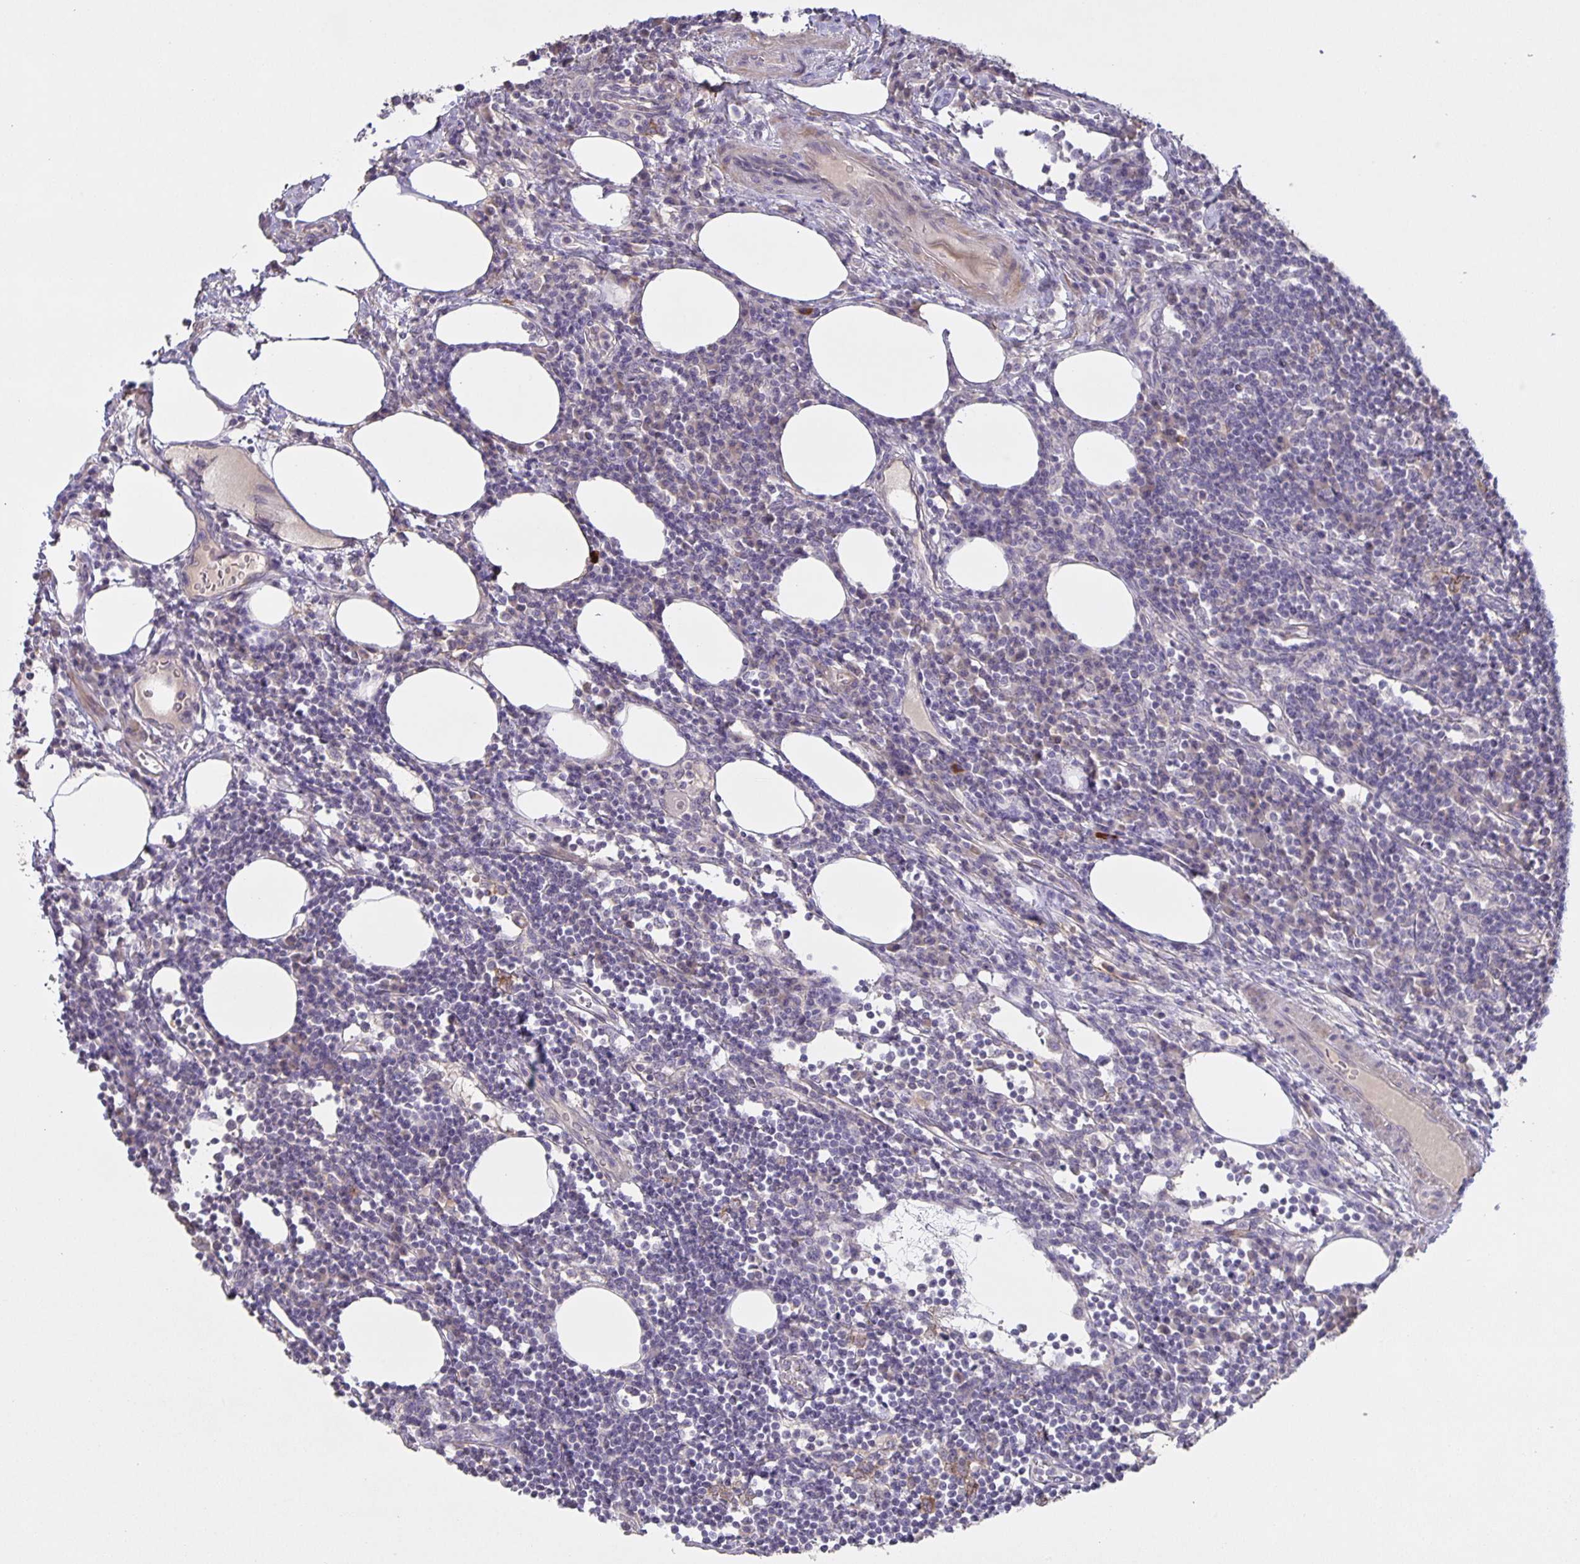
{"staining": {"intensity": "negative", "quantity": "none", "location": "none"}, "tissue": "lymph node", "cell_type": "Germinal center cells", "image_type": "normal", "snomed": [{"axis": "morphology", "description": "Normal tissue, NOS"}, {"axis": "topography", "description": "Lymph node"}], "caption": "Immunohistochemistry (IHC) of normal human lymph node demonstrates no expression in germinal center cells. The staining is performed using DAB brown chromogen with nuclei counter-stained in using hematoxylin.", "gene": "SRCIN1", "patient": {"sex": "male", "age": 67}}